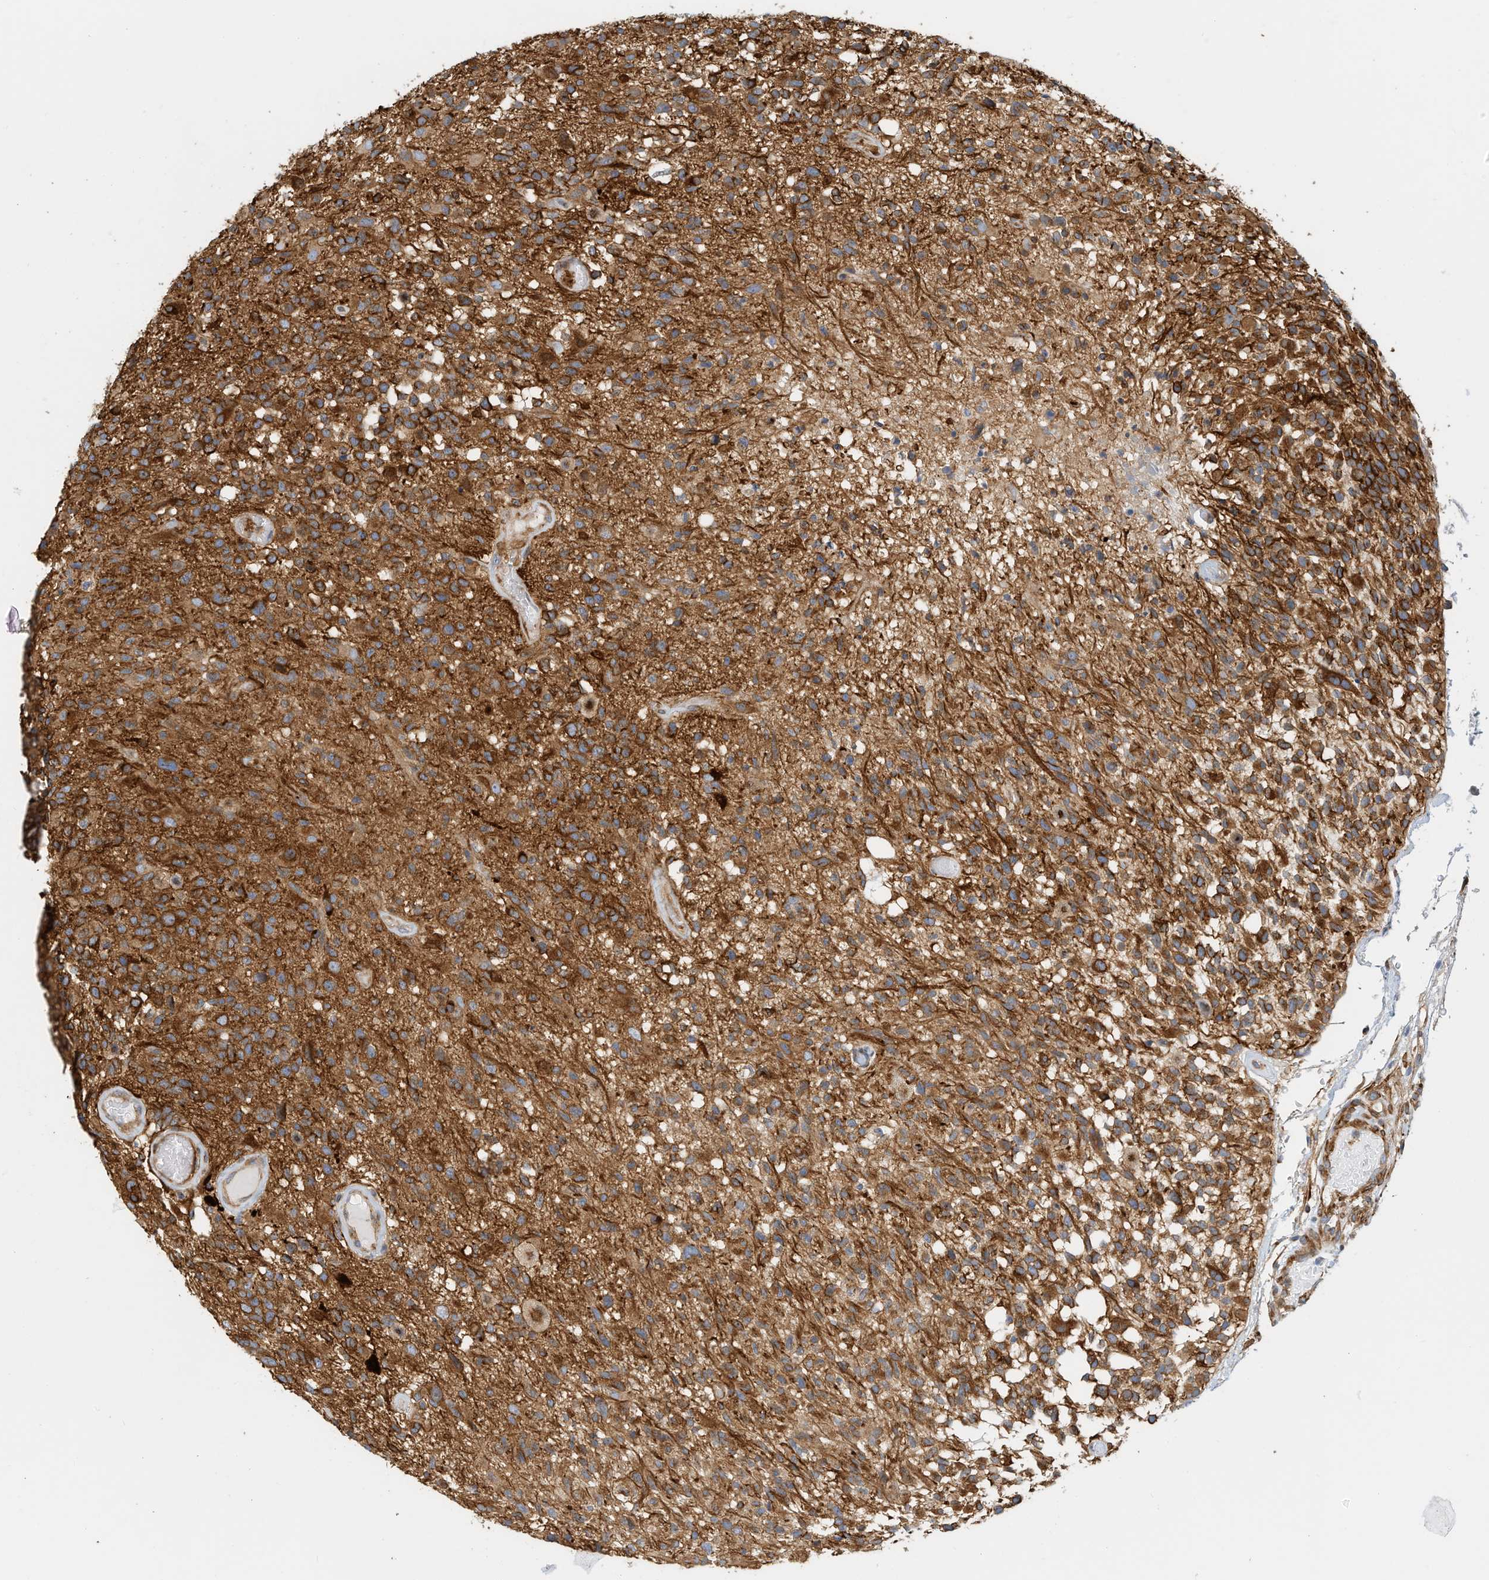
{"staining": {"intensity": "strong", "quantity": "25%-75%", "location": "cytoplasmic/membranous"}, "tissue": "glioma", "cell_type": "Tumor cells", "image_type": "cancer", "snomed": [{"axis": "morphology", "description": "Glioma, malignant, High grade"}, {"axis": "morphology", "description": "Glioblastoma, NOS"}, {"axis": "topography", "description": "Brain"}], "caption": "A brown stain labels strong cytoplasmic/membranous staining of a protein in human malignant high-grade glioma tumor cells.", "gene": "MICAL1", "patient": {"sex": "male", "age": 60}}